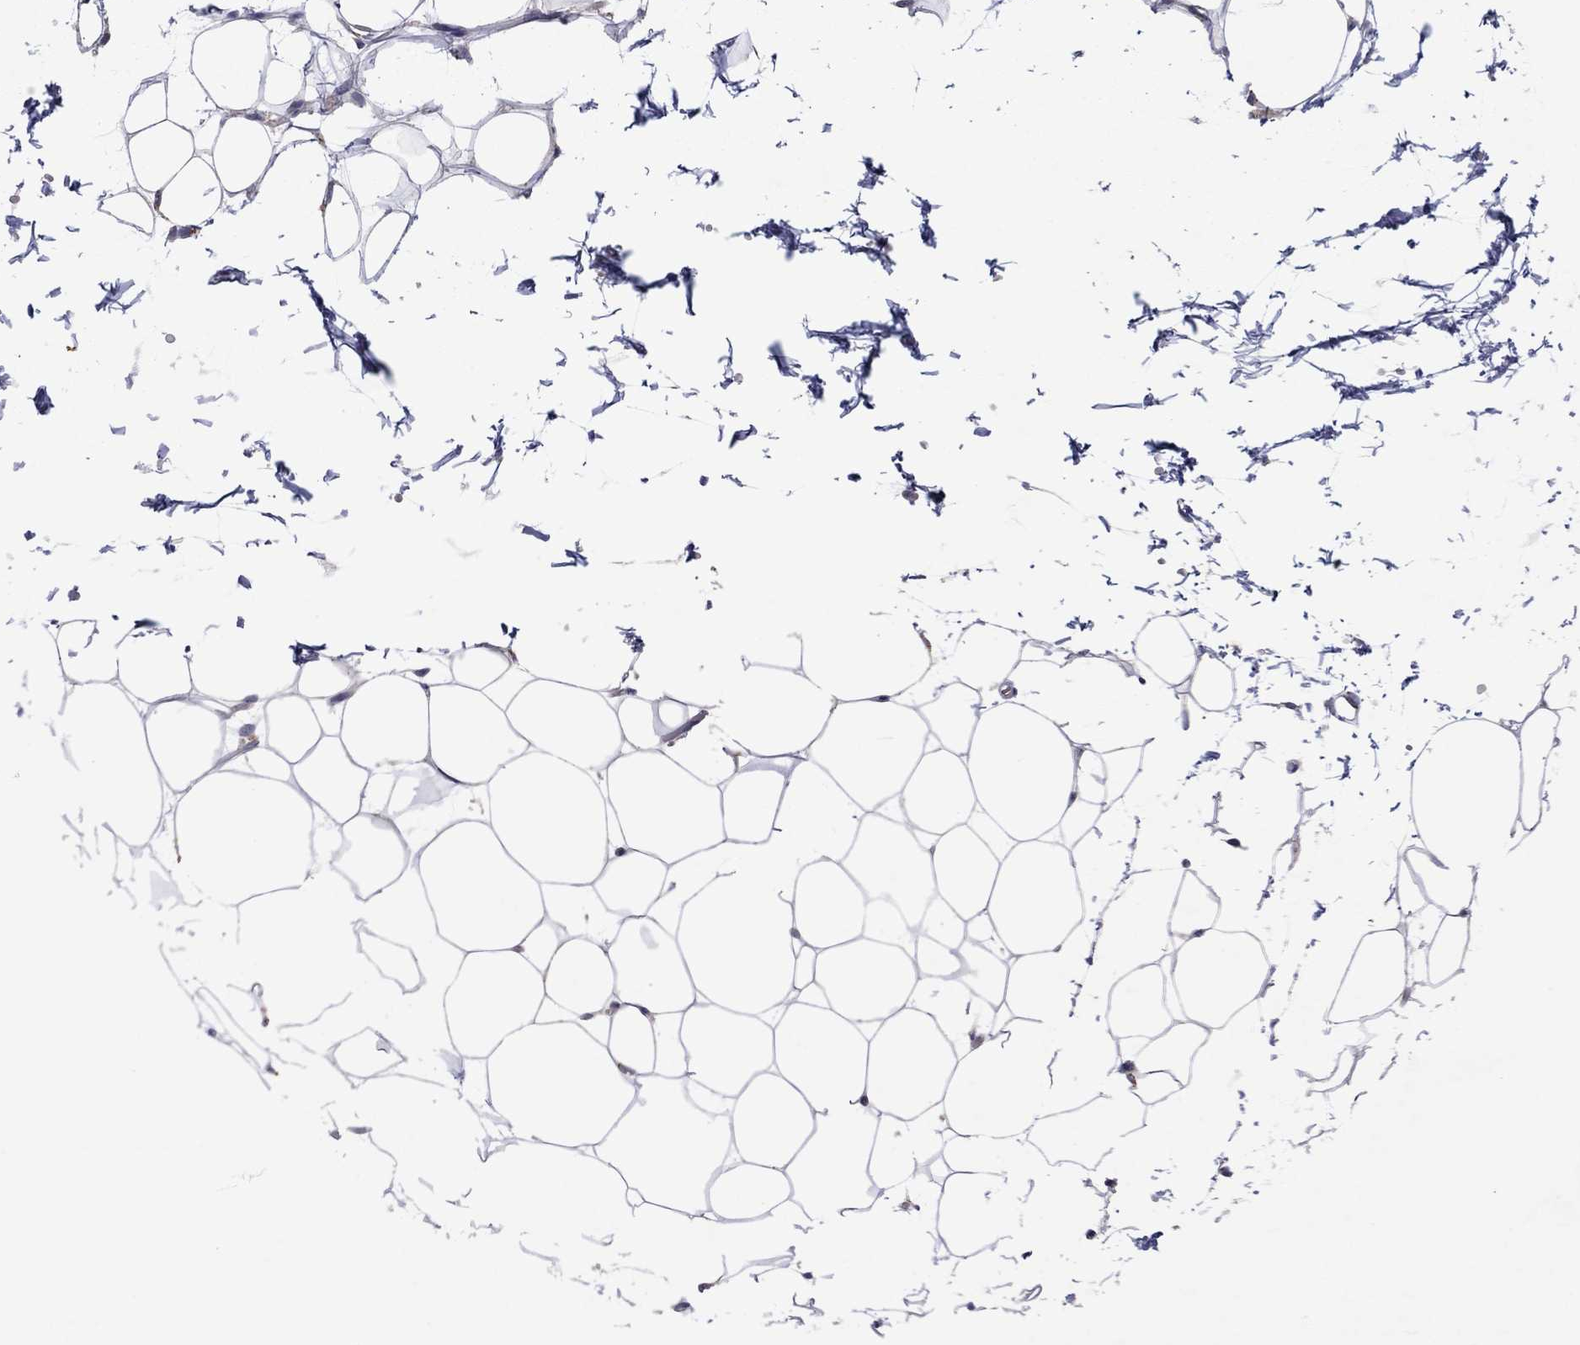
{"staining": {"intensity": "negative", "quantity": "none", "location": "none"}, "tissue": "breast", "cell_type": "Adipocytes", "image_type": "normal", "snomed": [{"axis": "morphology", "description": "Normal tissue, NOS"}, {"axis": "topography", "description": "Breast"}], "caption": "IHC of benign human breast shows no expression in adipocytes. (DAB (3,3'-diaminobenzidine) immunohistochemistry (IHC), high magnification).", "gene": "CRACDL", "patient": {"sex": "female", "age": 37}}